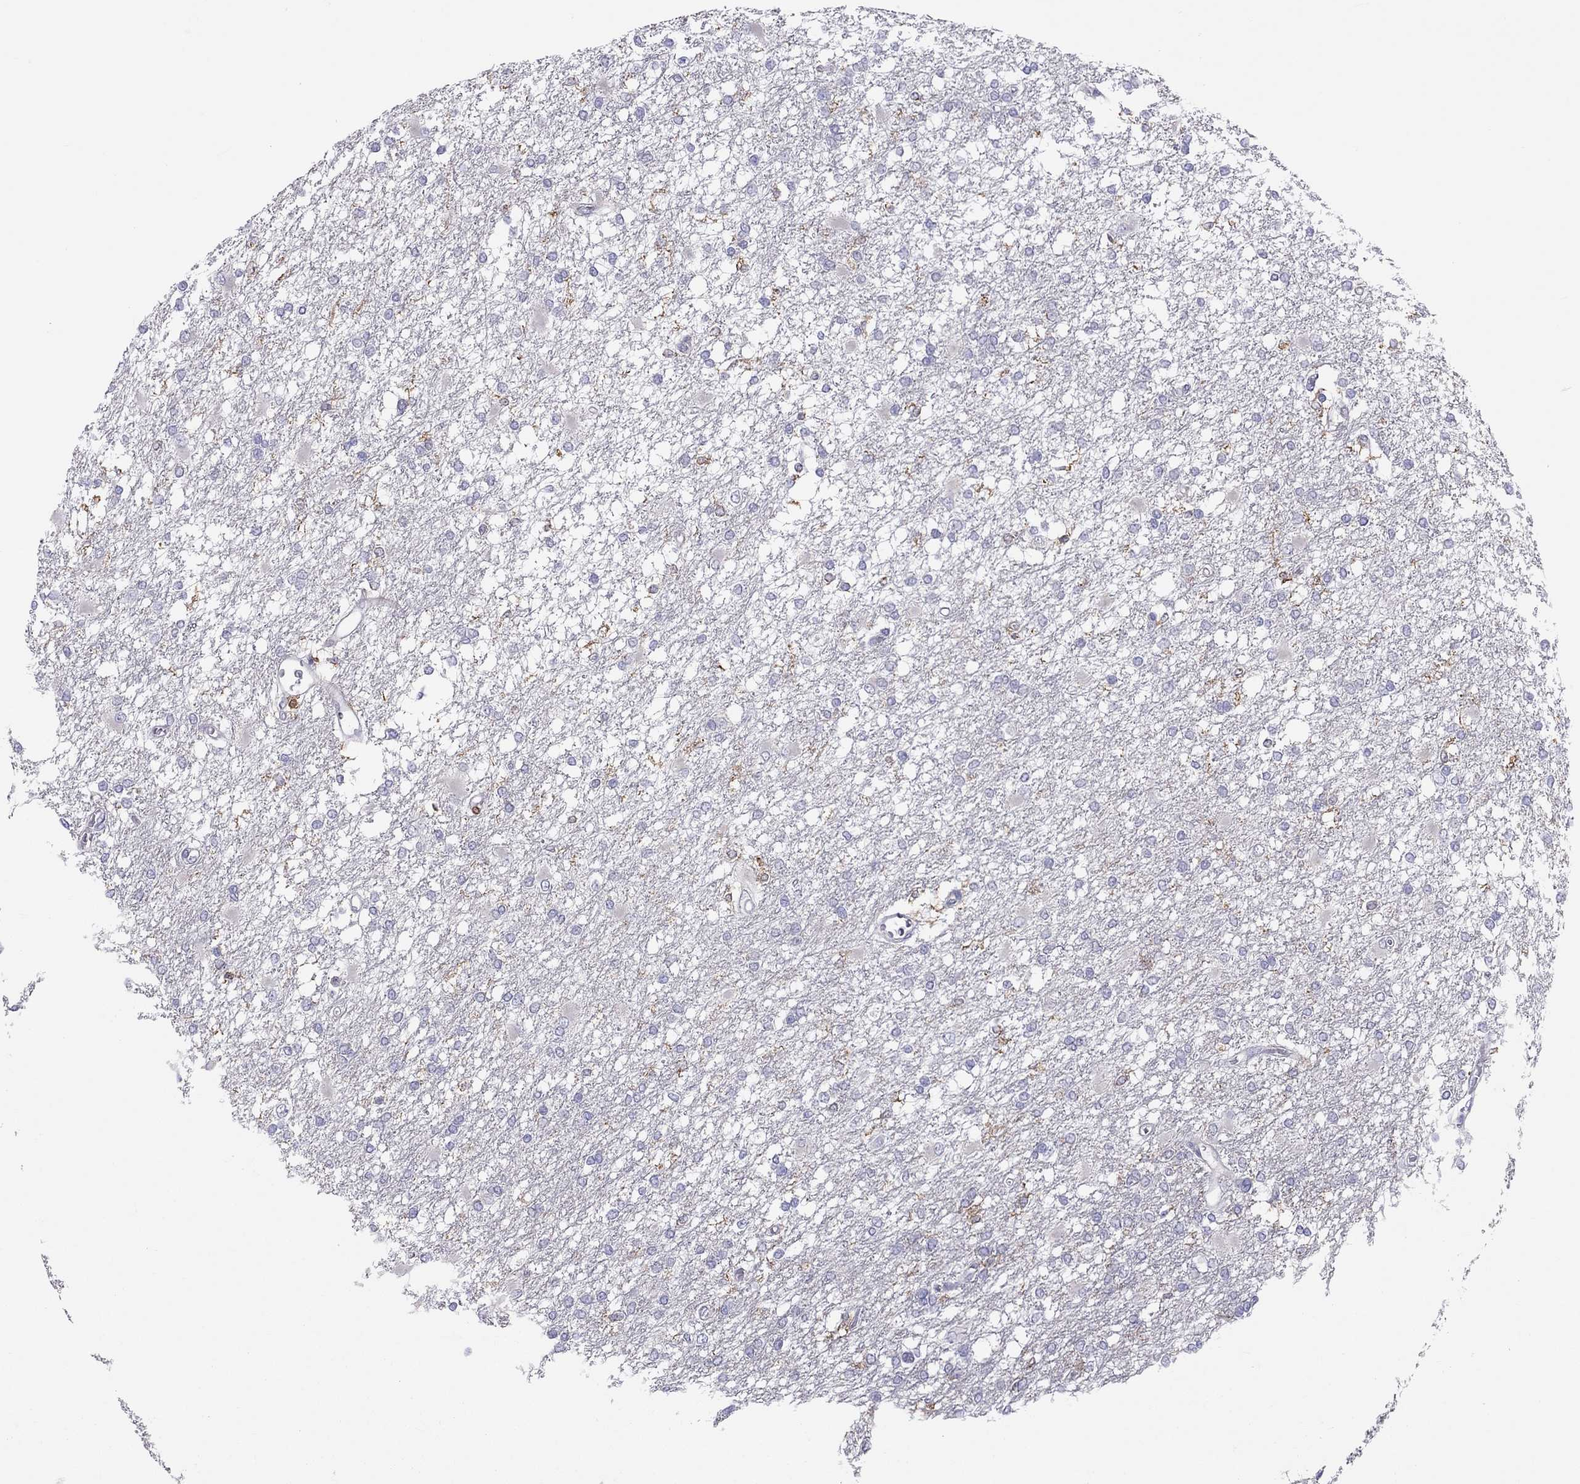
{"staining": {"intensity": "negative", "quantity": "none", "location": "none"}, "tissue": "glioma", "cell_type": "Tumor cells", "image_type": "cancer", "snomed": [{"axis": "morphology", "description": "Glioma, malignant, High grade"}, {"axis": "topography", "description": "Cerebral cortex"}], "caption": "Immunohistochemistry image of neoplastic tissue: human glioma stained with DAB (3,3'-diaminobenzidine) reveals no significant protein staining in tumor cells.", "gene": "MND1", "patient": {"sex": "male", "age": 79}}